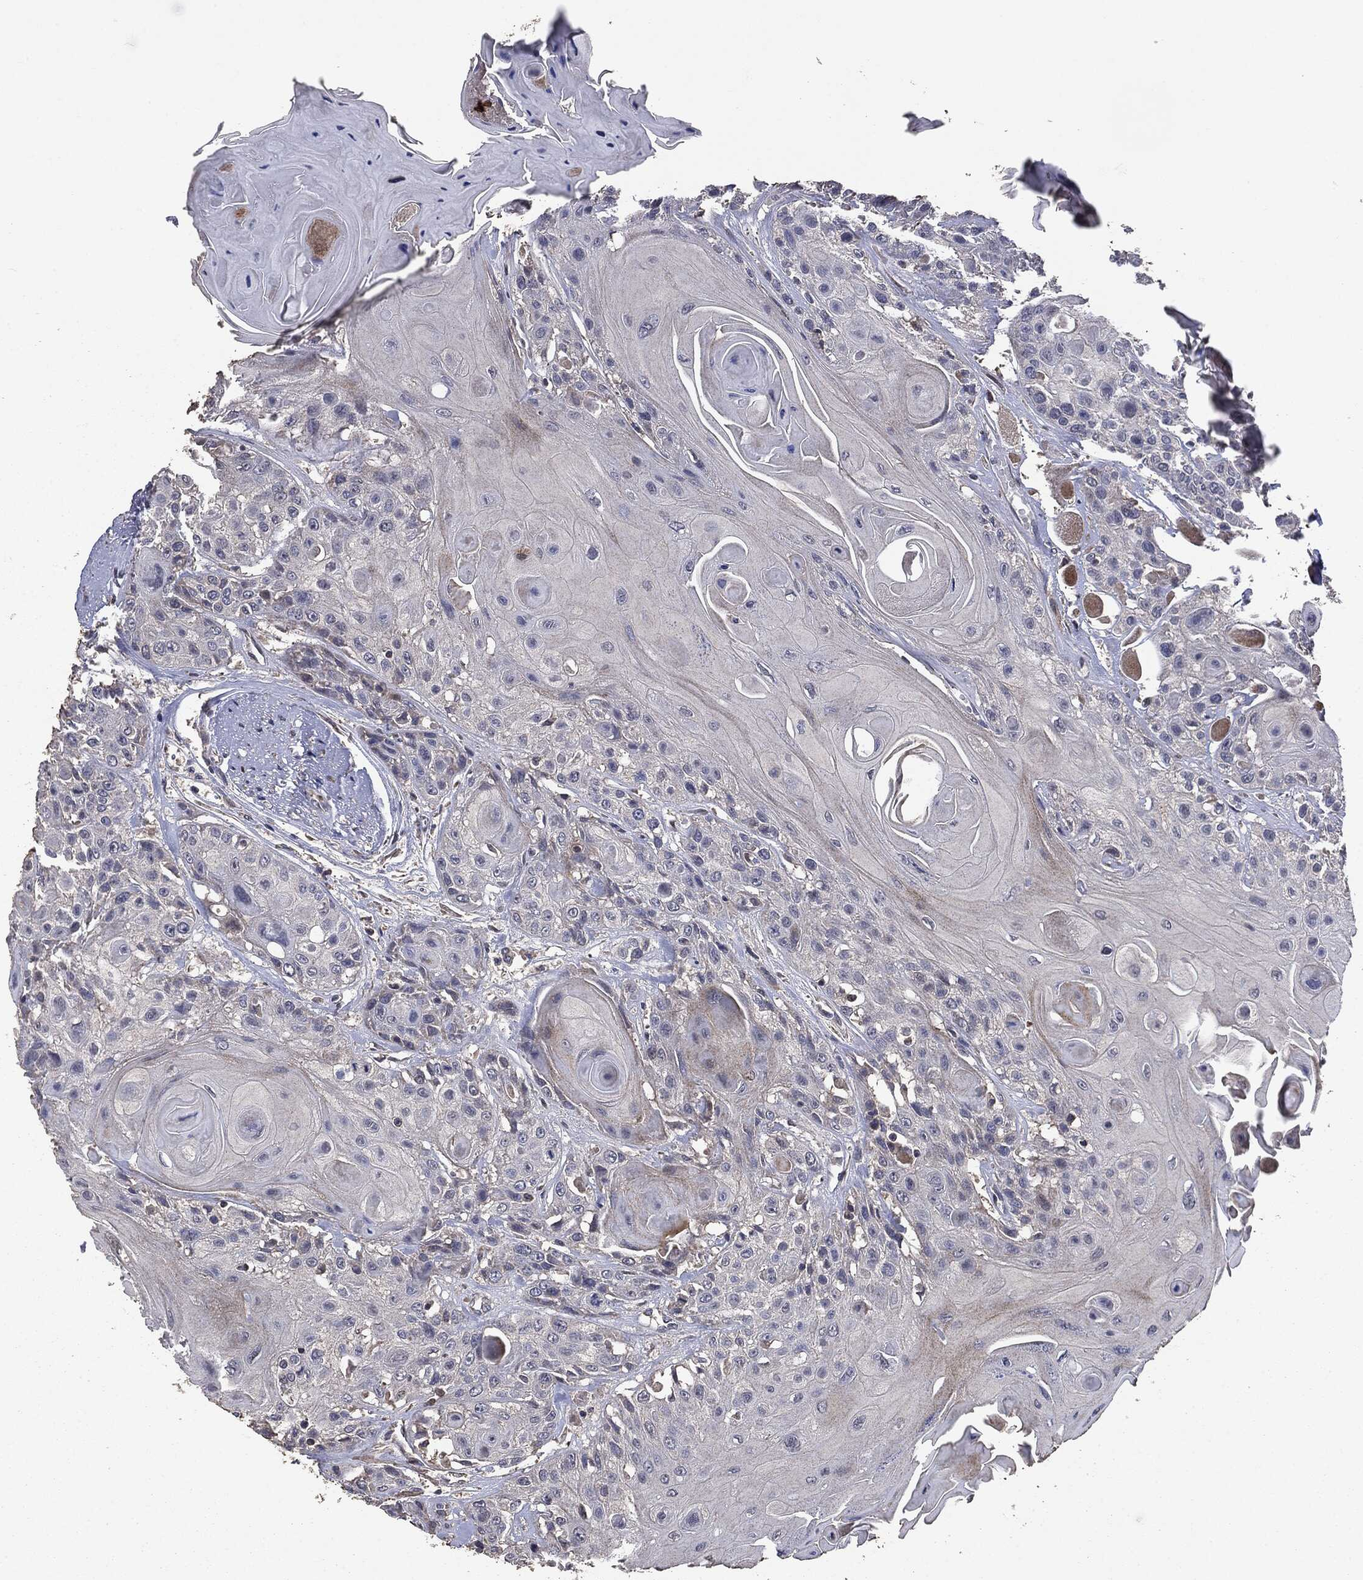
{"staining": {"intensity": "negative", "quantity": "none", "location": "none"}, "tissue": "head and neck cancer", "cell_type": "Tumor cells", "image_type": "cancer", "snomed": [{"axis": "morphology", "description": "Squamous cell carcinoma, NOS"}, {"axis": "topography", "description": "Head-Neck"}], "caption": "Immunohistochemical staining of head and neck cancer exhibits no significant staining in tumor cells.", "gene": "MTOR", "patient": {"sex": "female", "age": 59}}